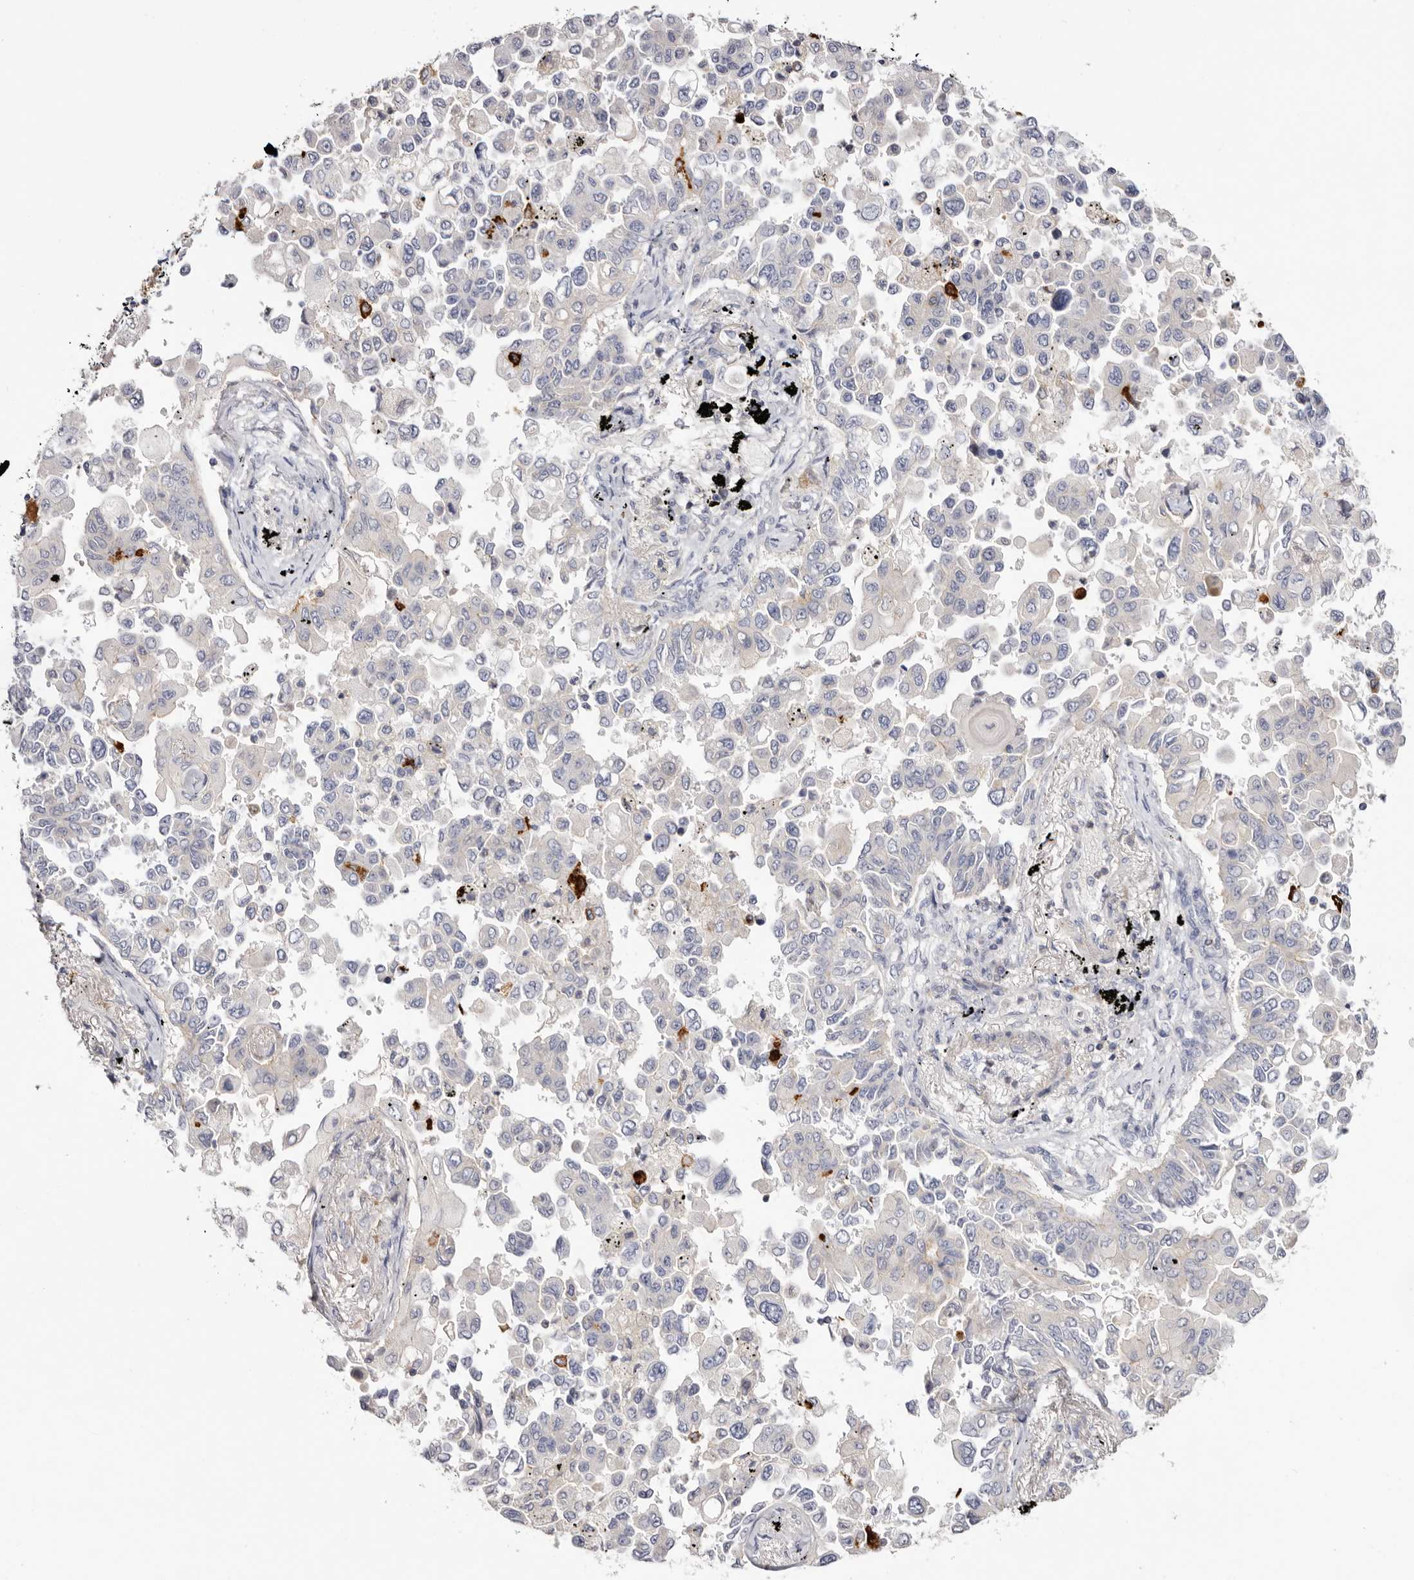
{"staining": {"intensity": "negative", "quantity": "none", "location": "none"}, "tissue": "lung cancer", "cell_type": "Tumor cells", "image_type": "cancer", "snomed": [{"axis": "morphology", "description": "Adenocarcinoma, NOS"}, {"axis": "topography", "description": "Lung"}], "caption": "Tumor cells are negative for protein expression in human lung cancer (adenocarcinoma).", "gene": "S1PR5", "patient": {"sex": "female", "age": 67}}